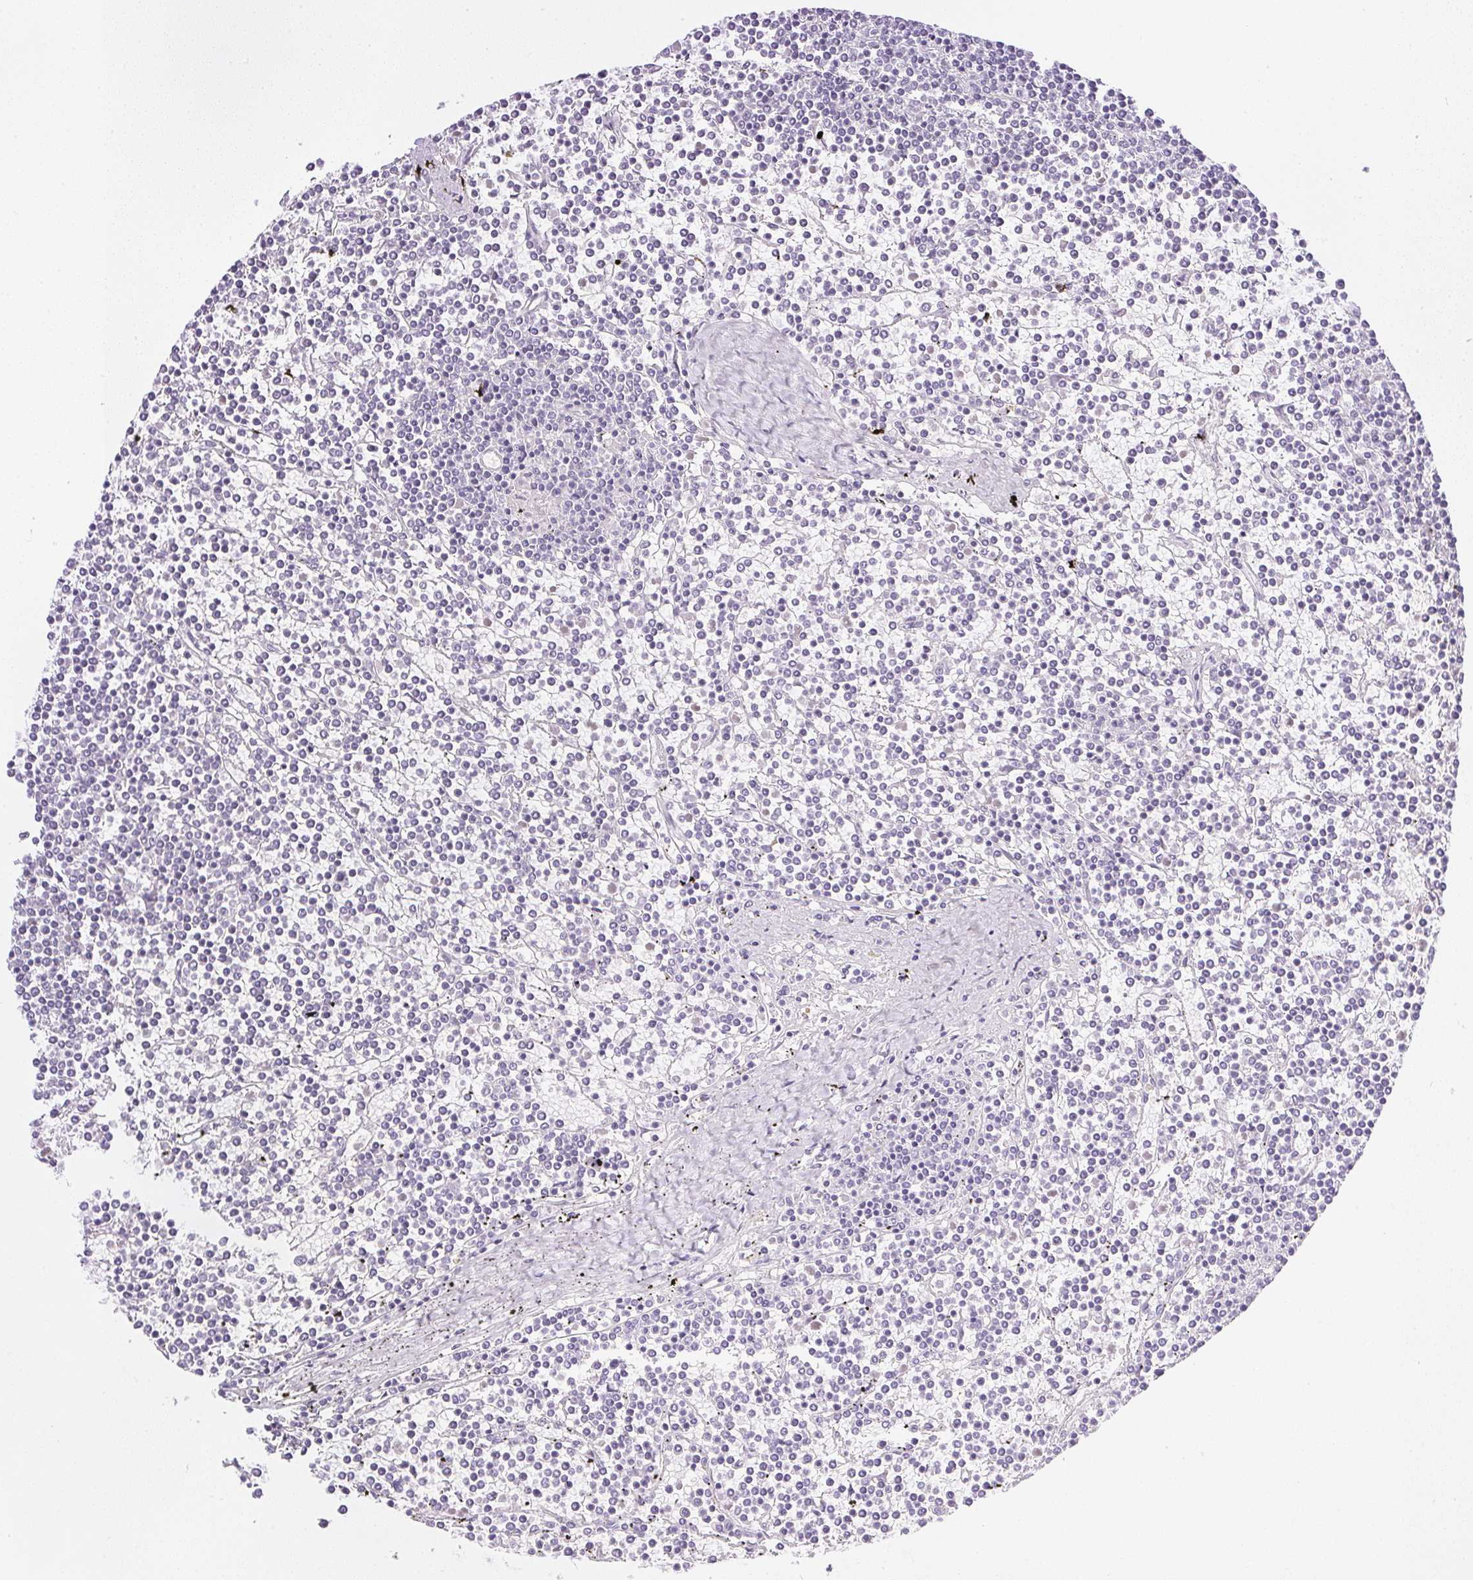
{"staining": {"intensity": "negative", "quantity": "none", "location": "none"}, "tissue": "lymphoma", "cell_type": "Tumor cells", "image_type": "cancer", "snomed": [{"axis": "morphology", "description": "Malignant lymphoma, non-Hodgkin's type, Low grade"}, {"axis": "topography", "description": "Spleen"}], "caption": "DAB (3,3'-diaminobenzidine) immunohistochemical staining of lymphoma shows no significant expression in tumor cells.", "gene": "CPB1", "patient": {"sex": "female", "age": 19}}